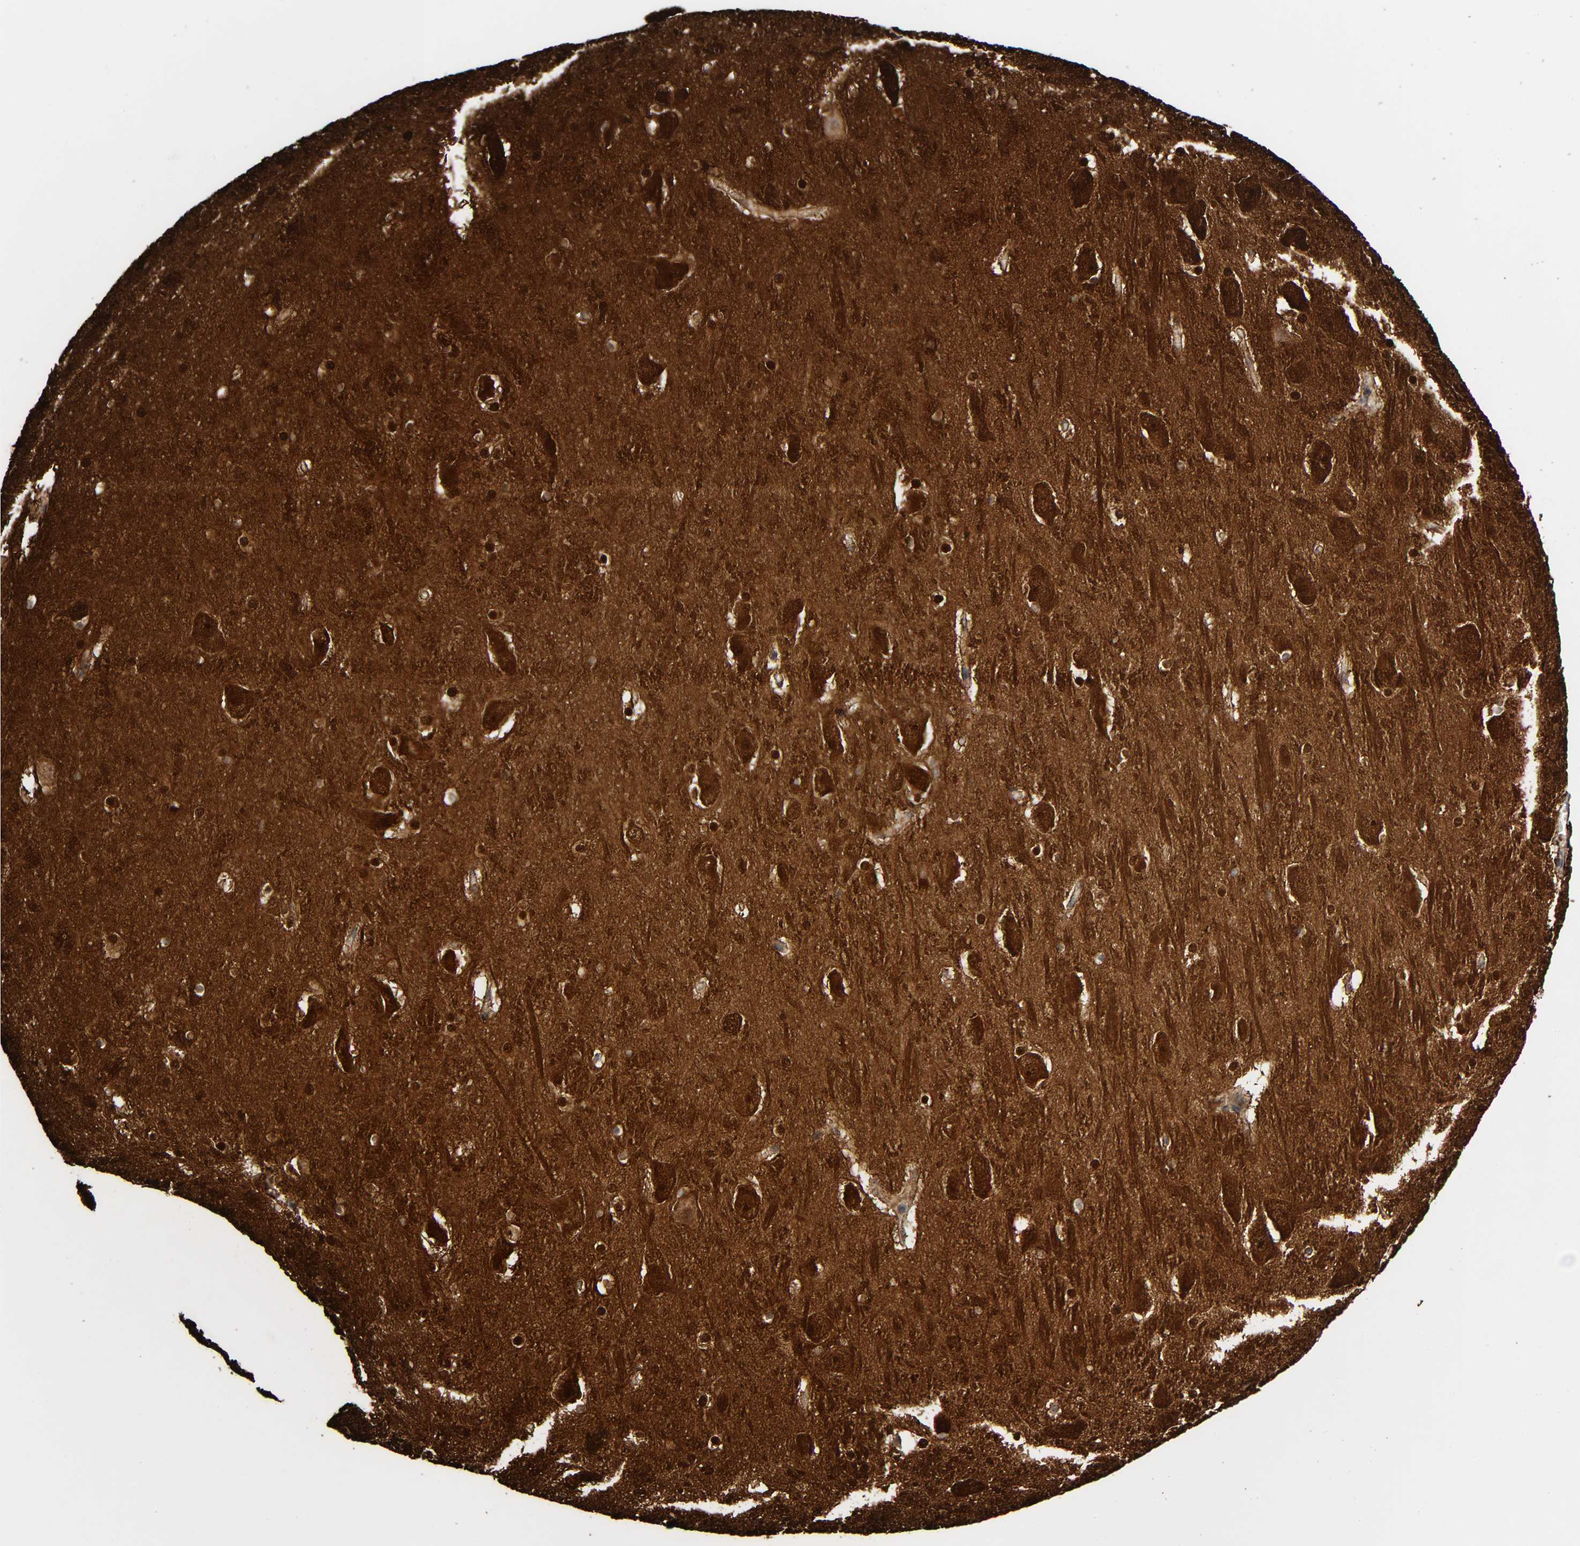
{"staining": {"intensity": "strong", "quantity": "25%-75%", "location": "nuclear"}, "tissue": "hippocampus", "cell_type": "Glial cells", "image_type": "normal", "snomed": [{"axis": "morphology", "description": "Normal tissue, NOS"}, {"axis": "topography", "description": "Hippocampus"}], "caption": "Glial cells exhibit strong nuclear expression in approximately 25%-75% of cells in benign hippocampus. (IHC, brightfield microscopy, high magnification).", "gene": "MAPK1", "patient": {"sex": "male", "age": 45}}